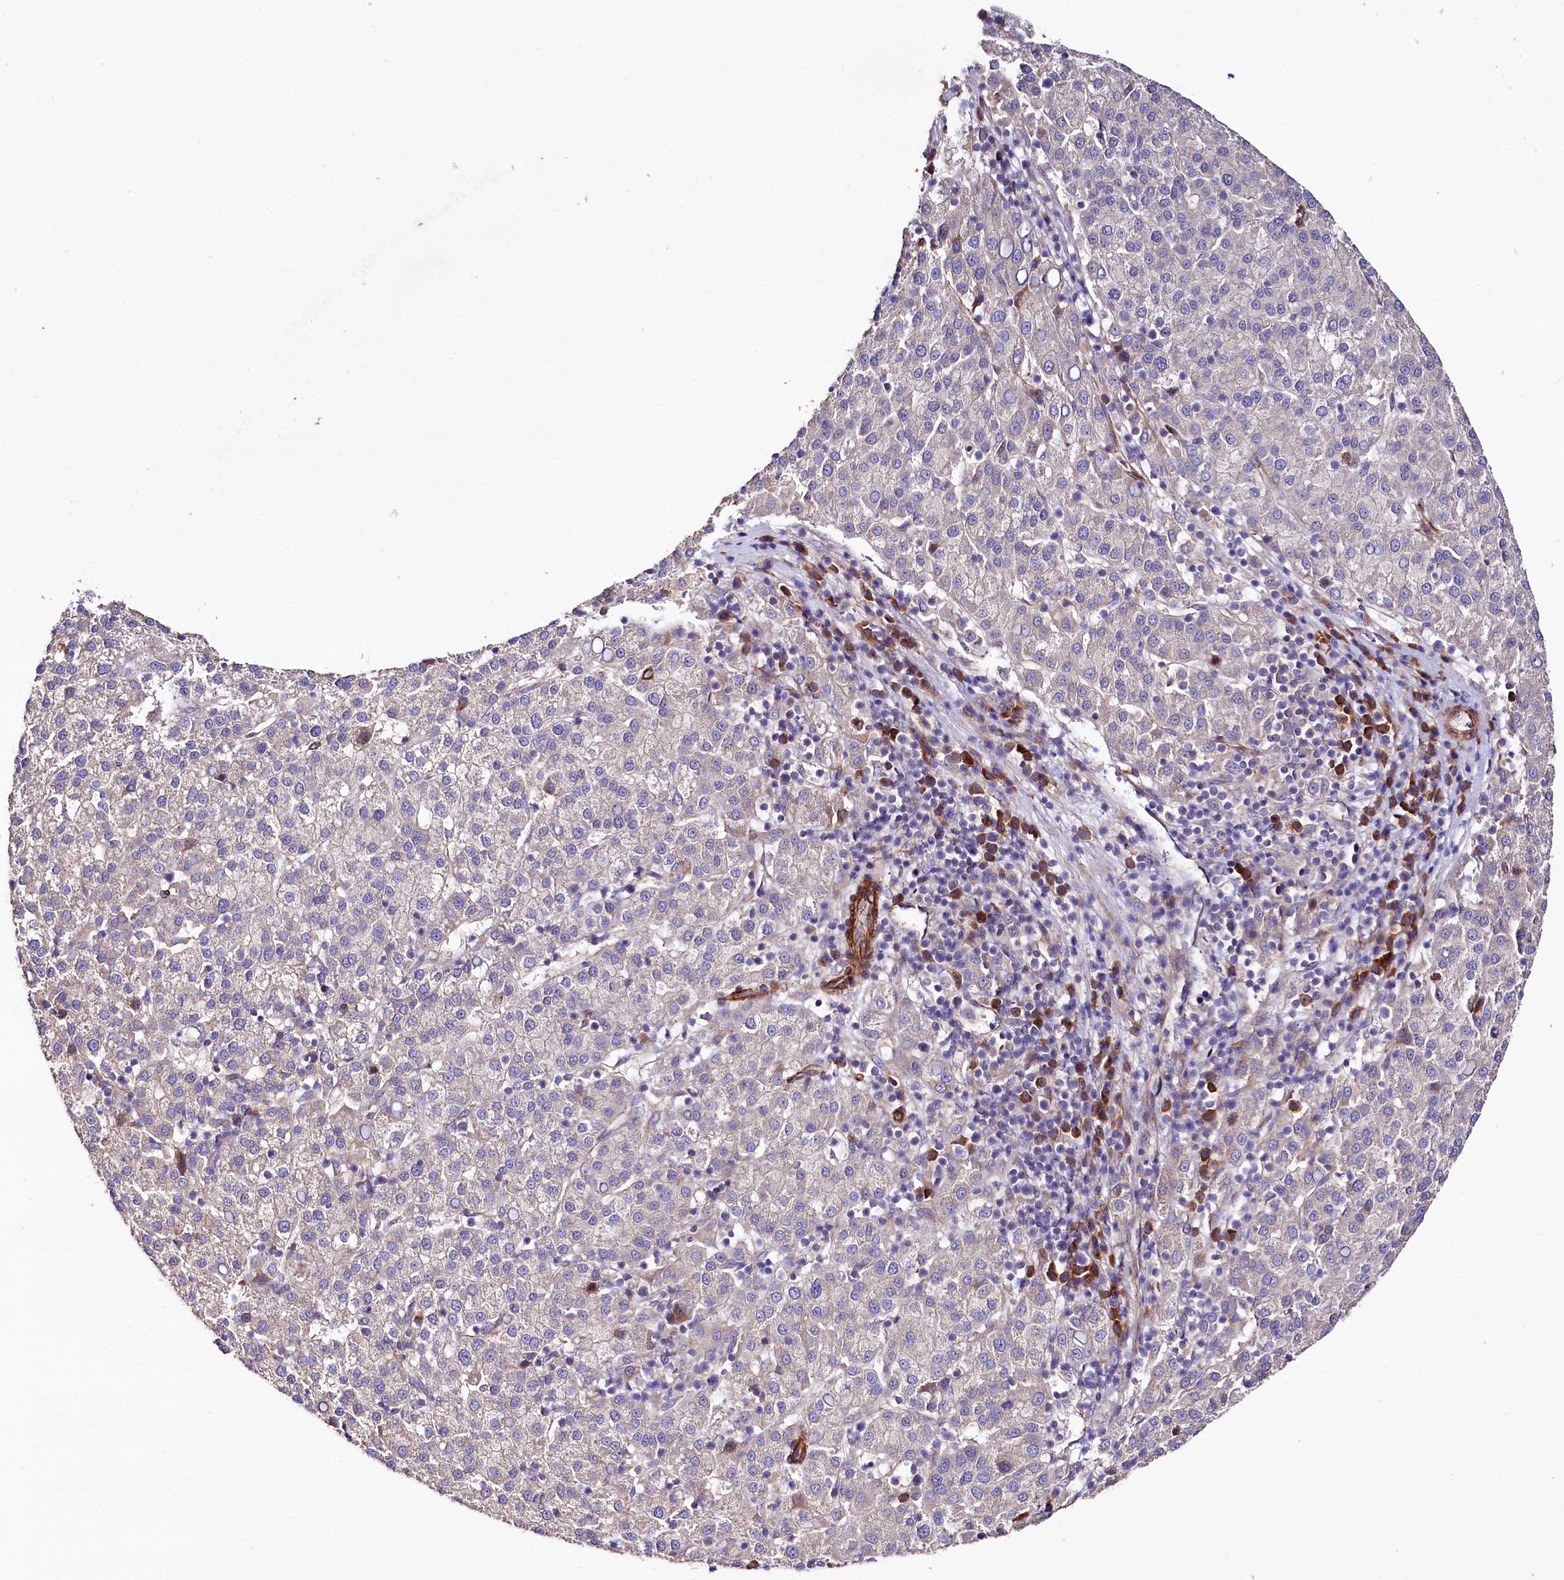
{"staining": {"intensity": "weak", "quantity": "<25%", "location": "cytoplasmic/membranous"}, "tissue": "liver cancer", "cell_type": "Tumor cells", "image_type": "cancer", "snomed": [{"axis": "morphology", "description": "Carcinoma, Hepatocellular, NOS"}, {"axis": "topography", "description": "Liver"}], "caption": "A high-resolution micrograph shows immunohistochemistry staining of liver cancer (hepatocellular carcinoma), which demonstrates no significant positivity in tumor cells.", "gene": "SPATS2", "patient": {"sex": "female", "age": 58}}